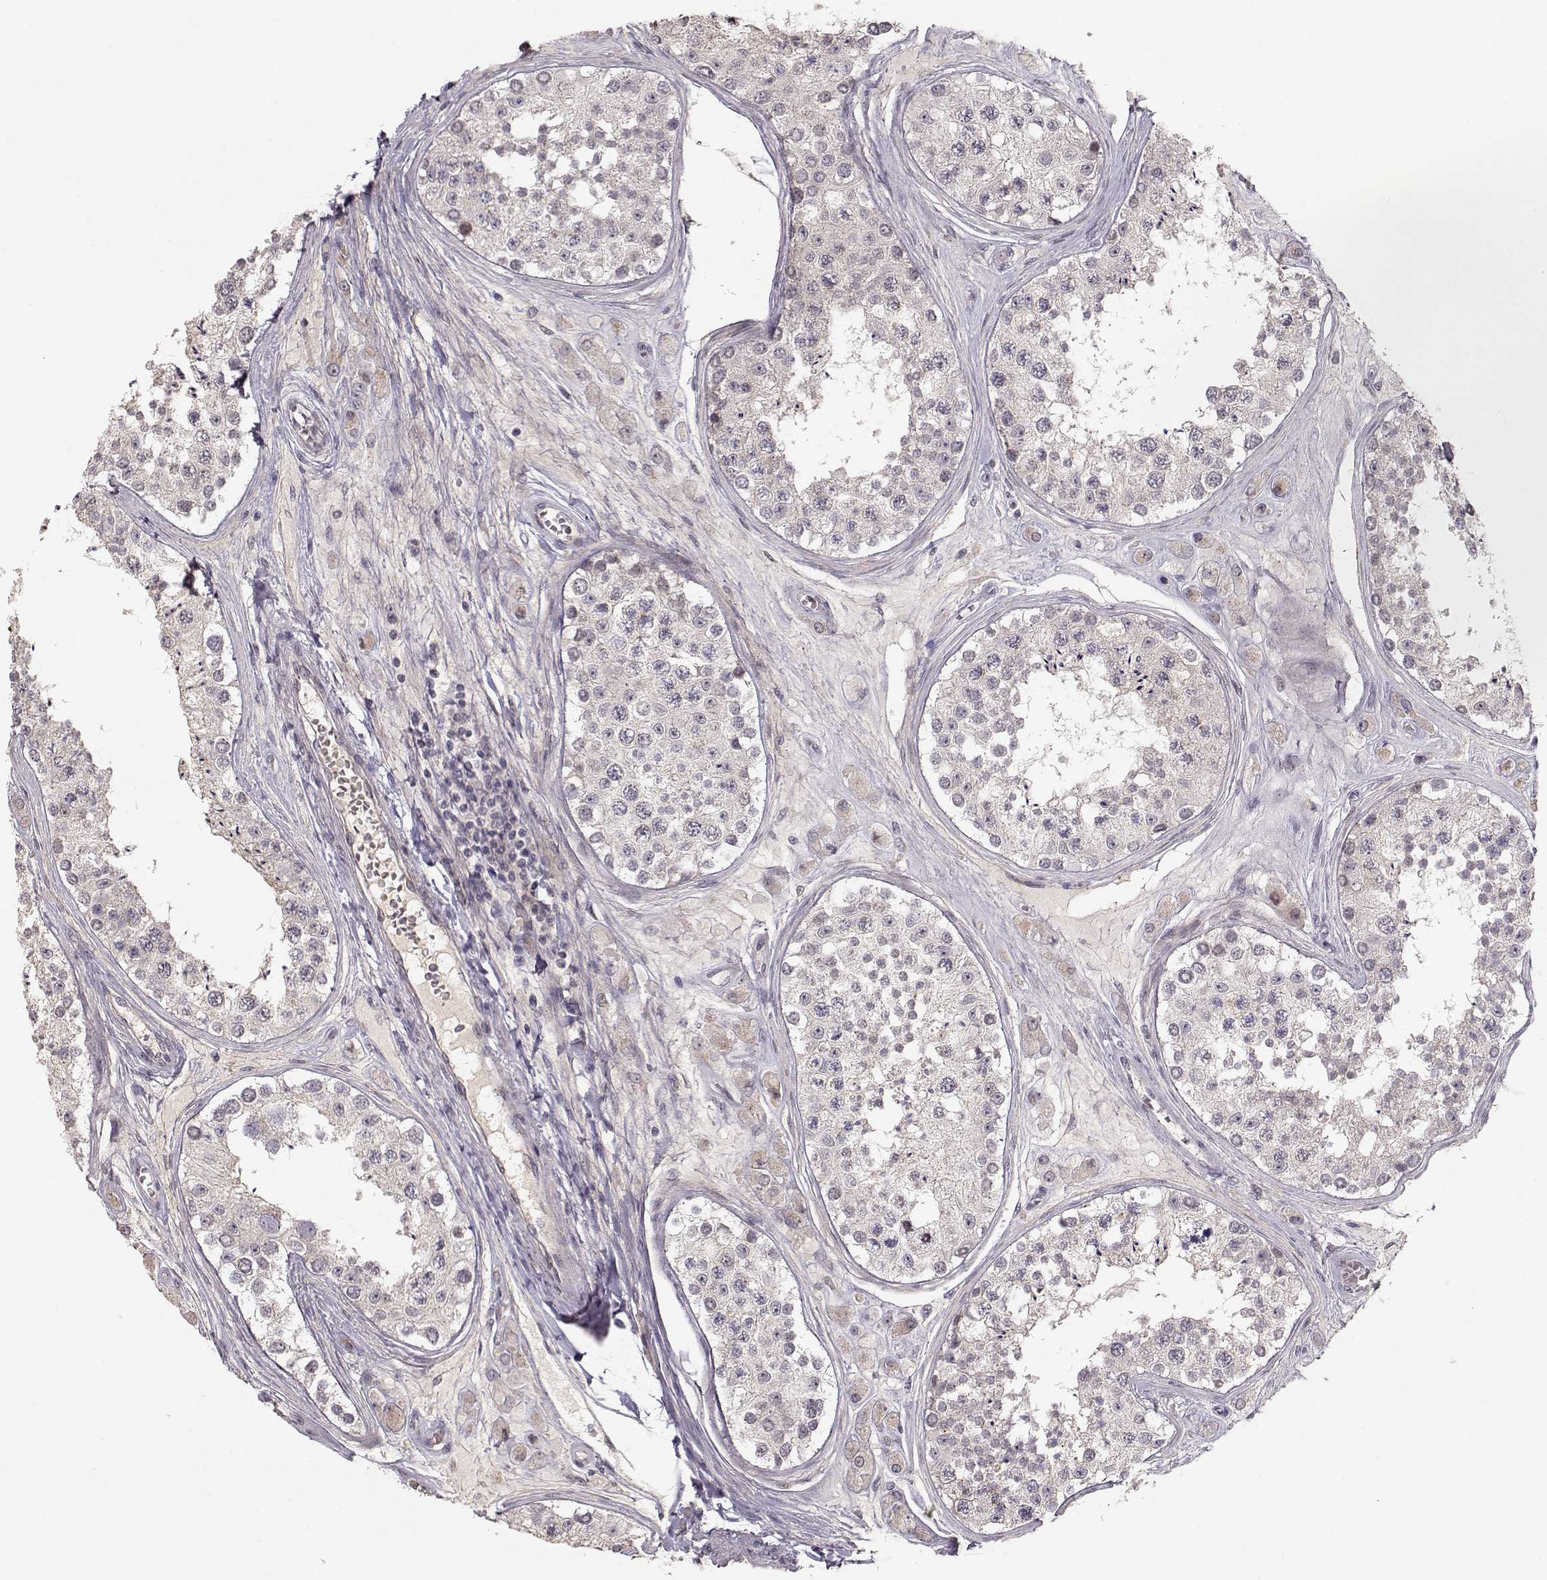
{"staining": {"intensity": "negative", "quantity": "none", "location": "none"}, "tissue": "testis", "cell_type": "Cells in seminiferous ducts", "image_type": "normal", "snomed": [{"axis": "morphology", "description": "Normal tissue, NOS"}, {"axis": "topography", "description": "Testis"}], "caption": "Histopathology image shows no protein positivity in cells in seminiferous ducts of normal testis.", "gene": "PNMT", "patient": {"sex": "male", "age": 25}}